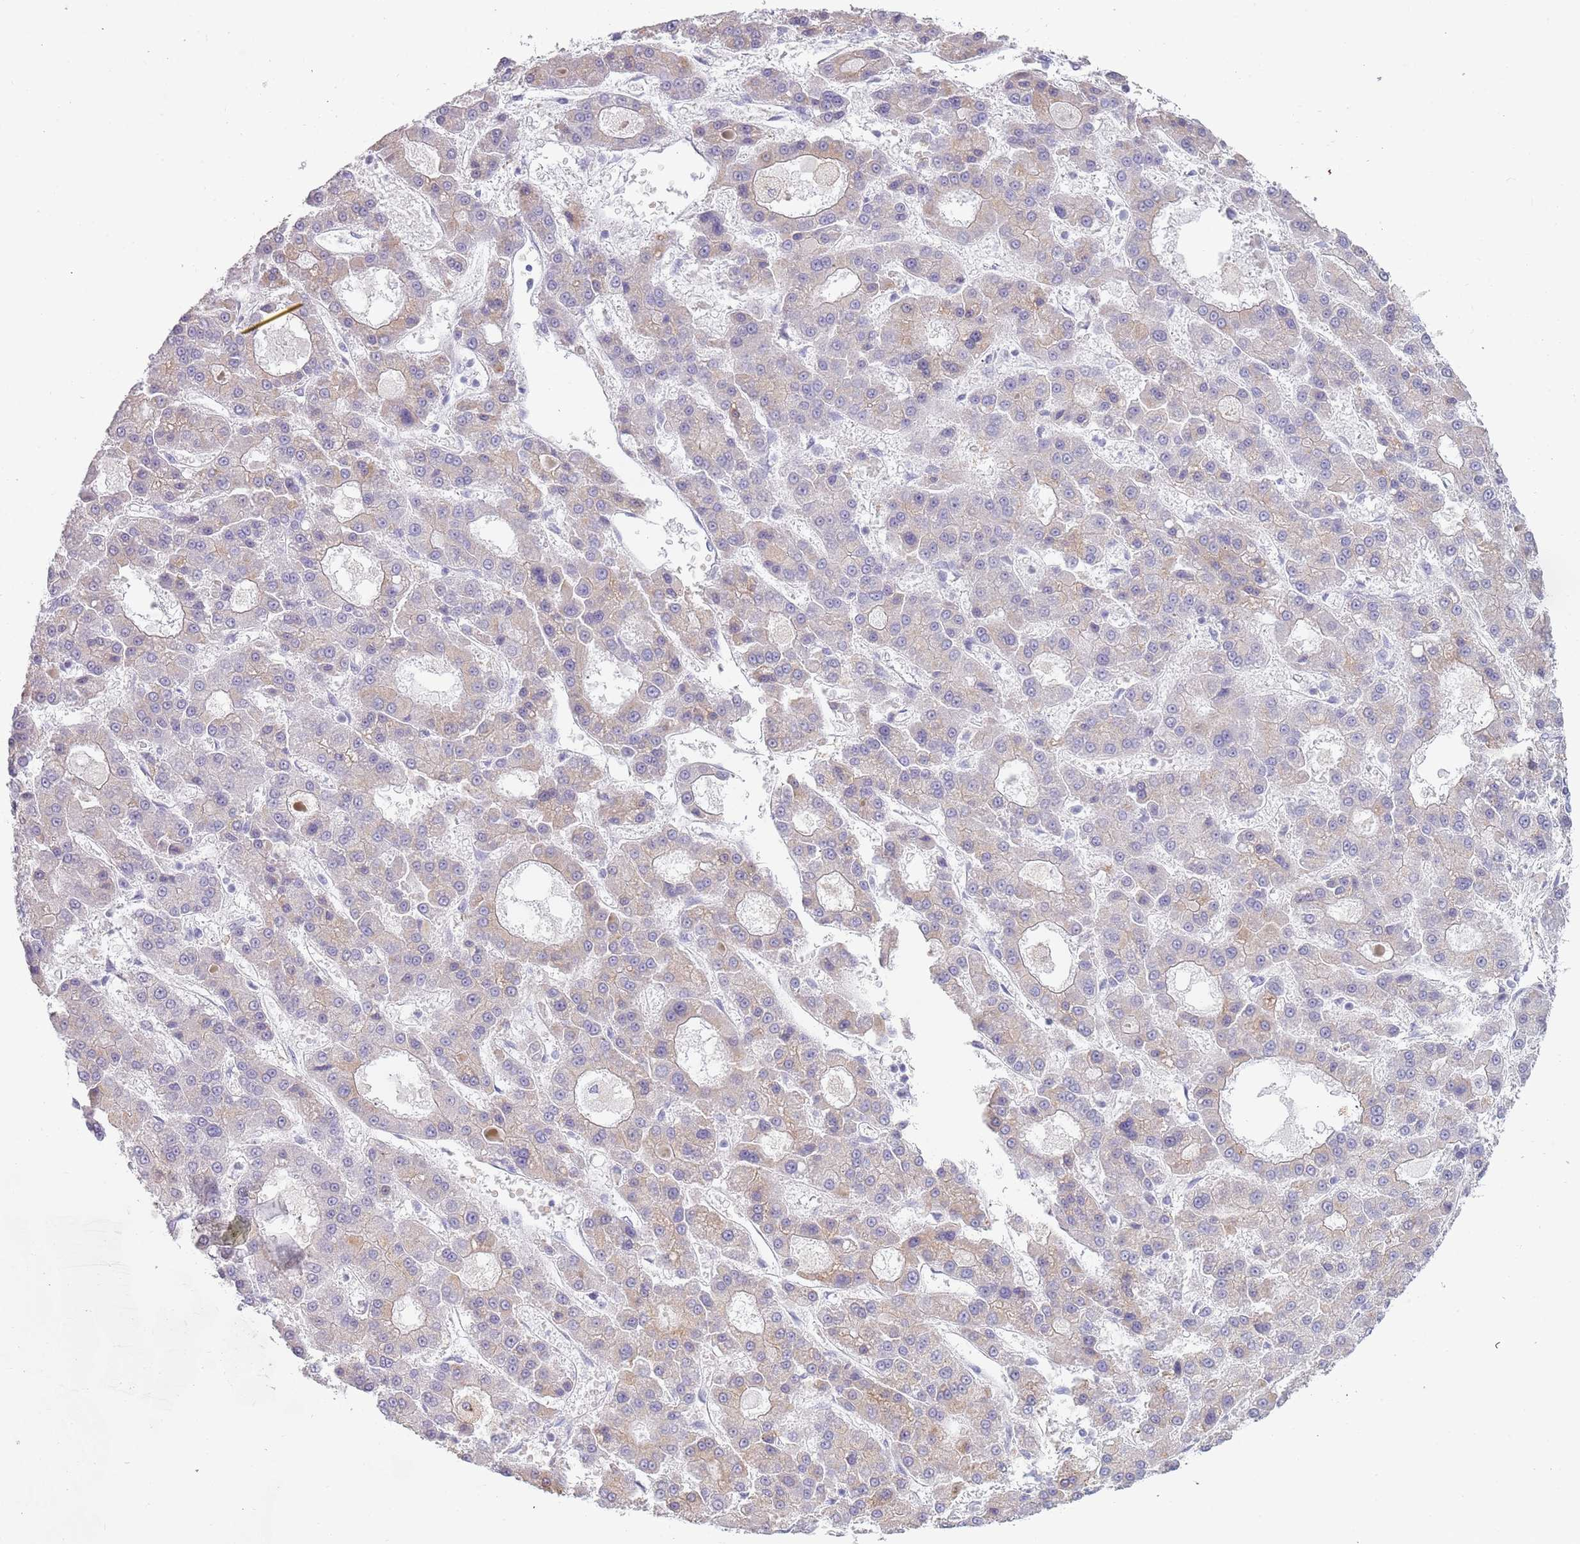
{"staining": {"intensity": "weak", "quantity": "<25%", "location": "cytoplasmic/membranous"}, "tissue": "liver cancer", "cell_type": "Tumor cells", "image_type": "cancer", "snomed": [{"axis": "morphology", "description": "Carcinoma, Hepatocellular, NOS"}, {"axis": "topography", "description": "Liver"}], "caption": "Immunohistochemistry (IHC) micrograph of neoplastic tissue: hepatocellular carcinoma (liver) stained with DAB (3,3'-diaminobenzidine) reveals no significant protein expression in tumor cells.", "gene": "COLEC12", "patient": {"sex": "male", "age": 70}}